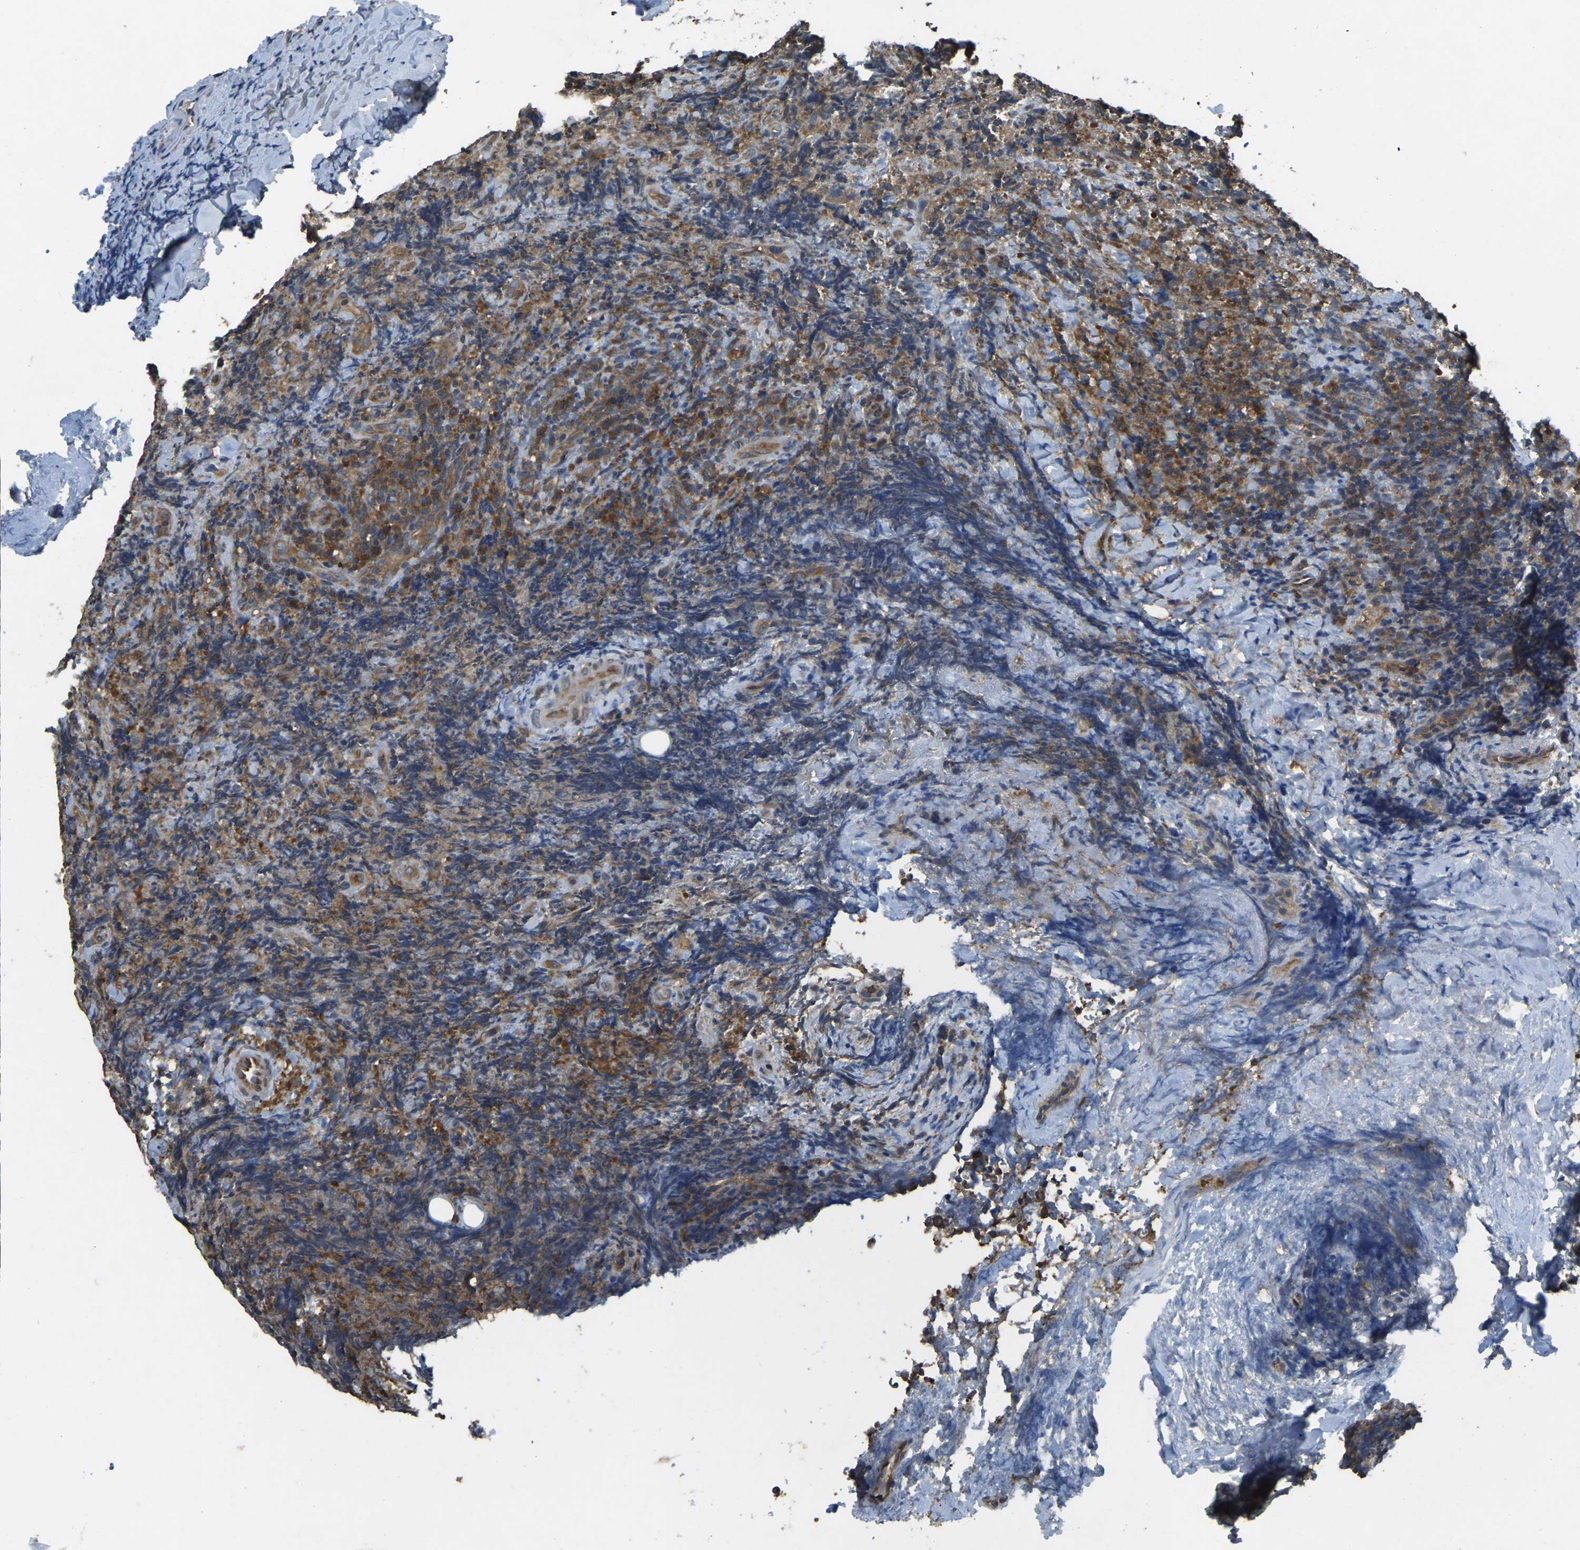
{"staining": {"intensity": "moderate", "quantity": ">75%", "location": "cytoplasmic/membranous"}, "tissue": "lymphoma", "cell_type": "Tumor cells", "image_type": "cancer", "snomed": [{"axis": "morphology", "description": "Malignant lymphoma, non-Hodgkin's type, High grade"}, {"axis": "topography", "description": "Tonsil"}], "caption": "High-grade malignant lymphoma, non-Hodgkin's type stained for a protein (brown) demonstrates moderate cytoplasmic/membranous positive positivity in about >75% of tumor cells.", "gene": "AIMP1", "patient": {"sex": "female", "age": 36}}